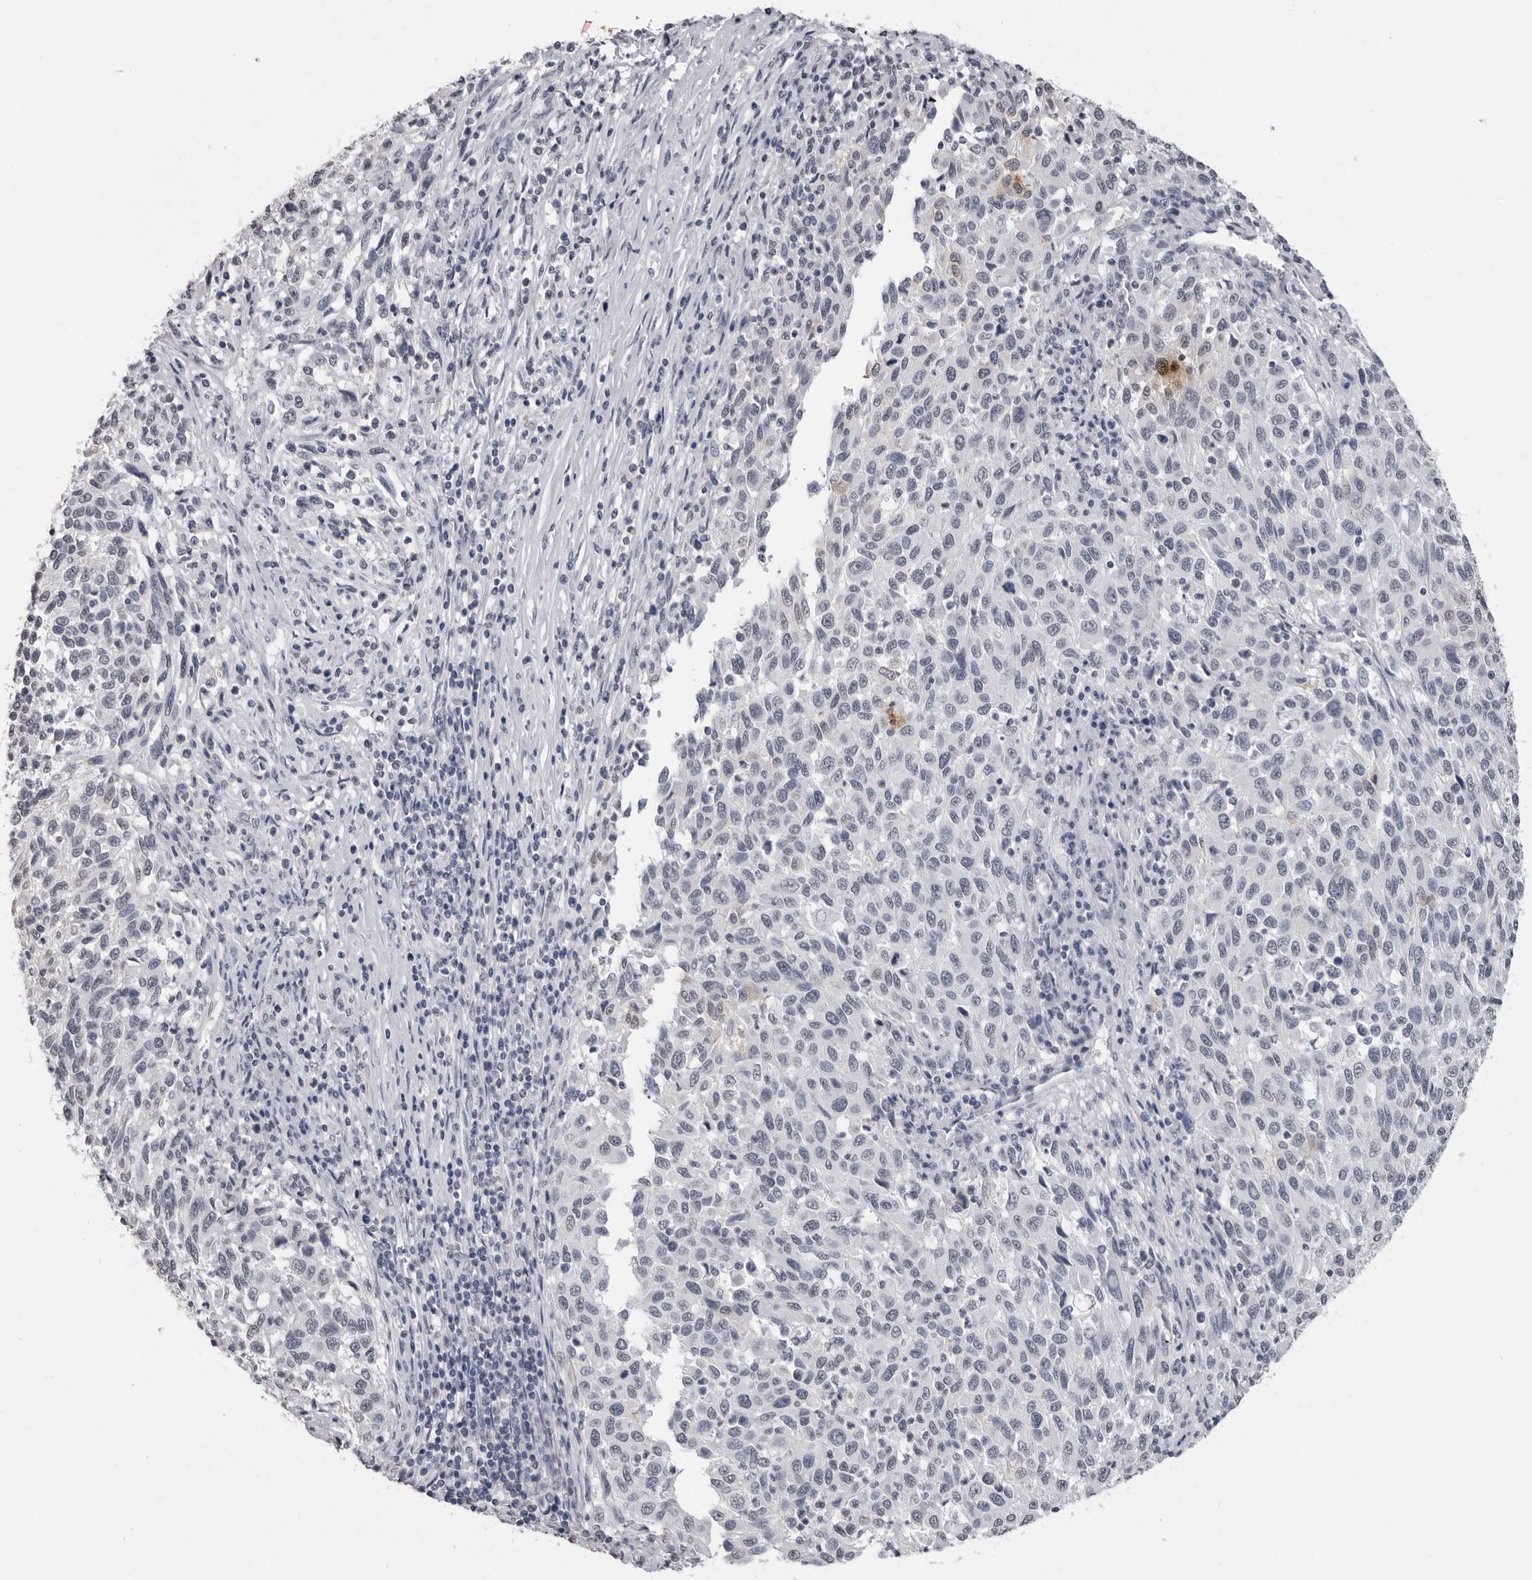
{"staining": {"intensity": "negative", "quantity": "none", "location": "none"}, "tissue": "melanoma", "cell_type": "Tumor cells", "image_type": "cancer", "snomed": [{"axis": "morphology", "description": "Malignant melanoma, Metastatic site"}, {"axis": "topography", "description": "Lymph node"}], "caption": "Immunohistochemistry (IHC) of human melanoma reveals no positivity in tumor cells.", "gene": "HEPACAM", "patient": {"sex": "male", "age": 61}}